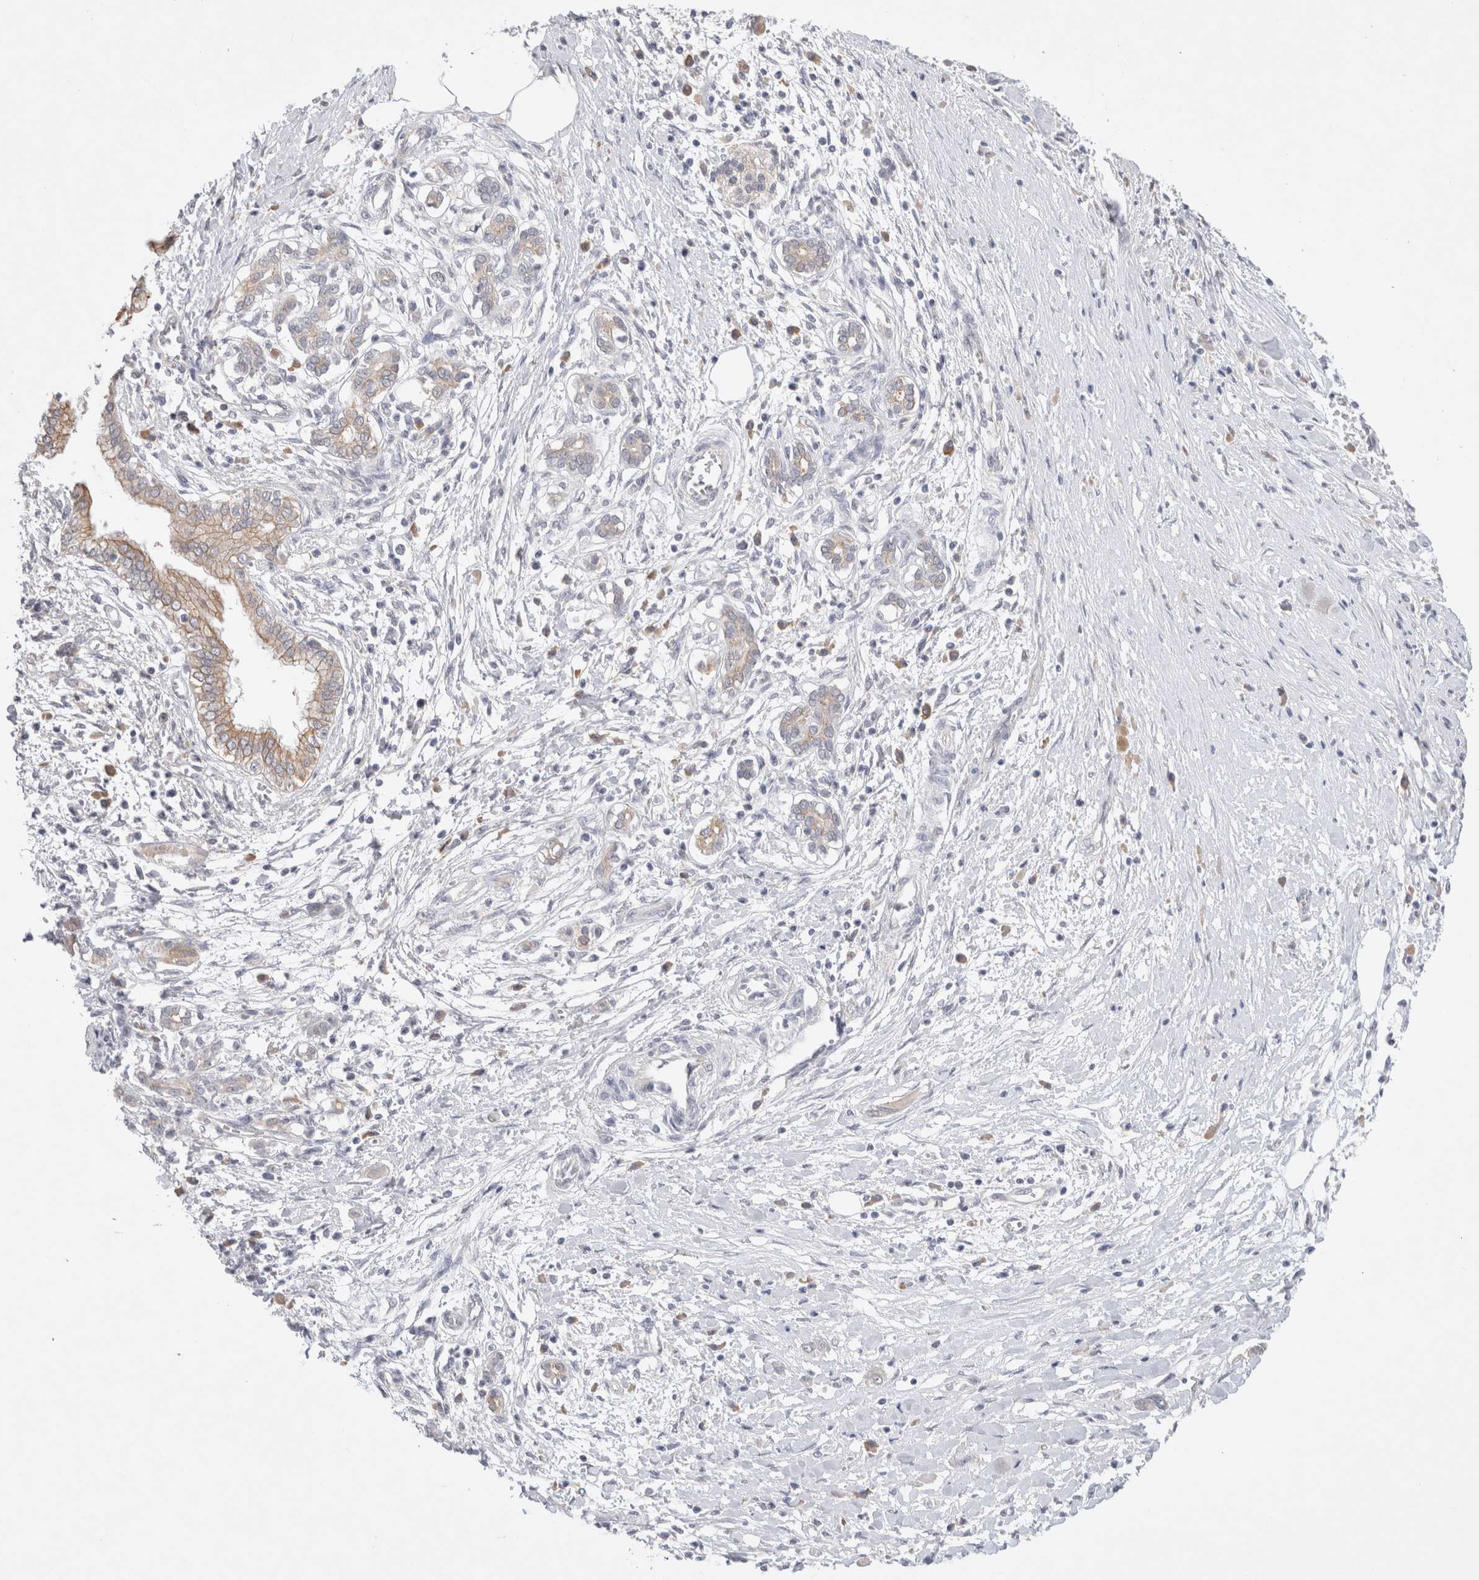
{"staining": {"intensity": "weak", "quantity": ">75%", "location": "cytoplasmic/membranous"}, "tissue": "pancreatic cancer", "cell_type": "Tumor cells", "image_type": "cancer", "snomed": [{"axis": "morphology", "description": "Adenocarcinoma, NOS"}, {"axis": "topography", "description": "Pancreas"}], "caption": "Immunohistochemistry micrograph of human pancreatic cancer (adenocarcinoma) stained for a protein (brown), which displays low levels of weak cytoplasmic/membranous expression in about >75% of tumor cells.", "gene": "GAS1", "patient": {"sex": "male", "age": 58}}